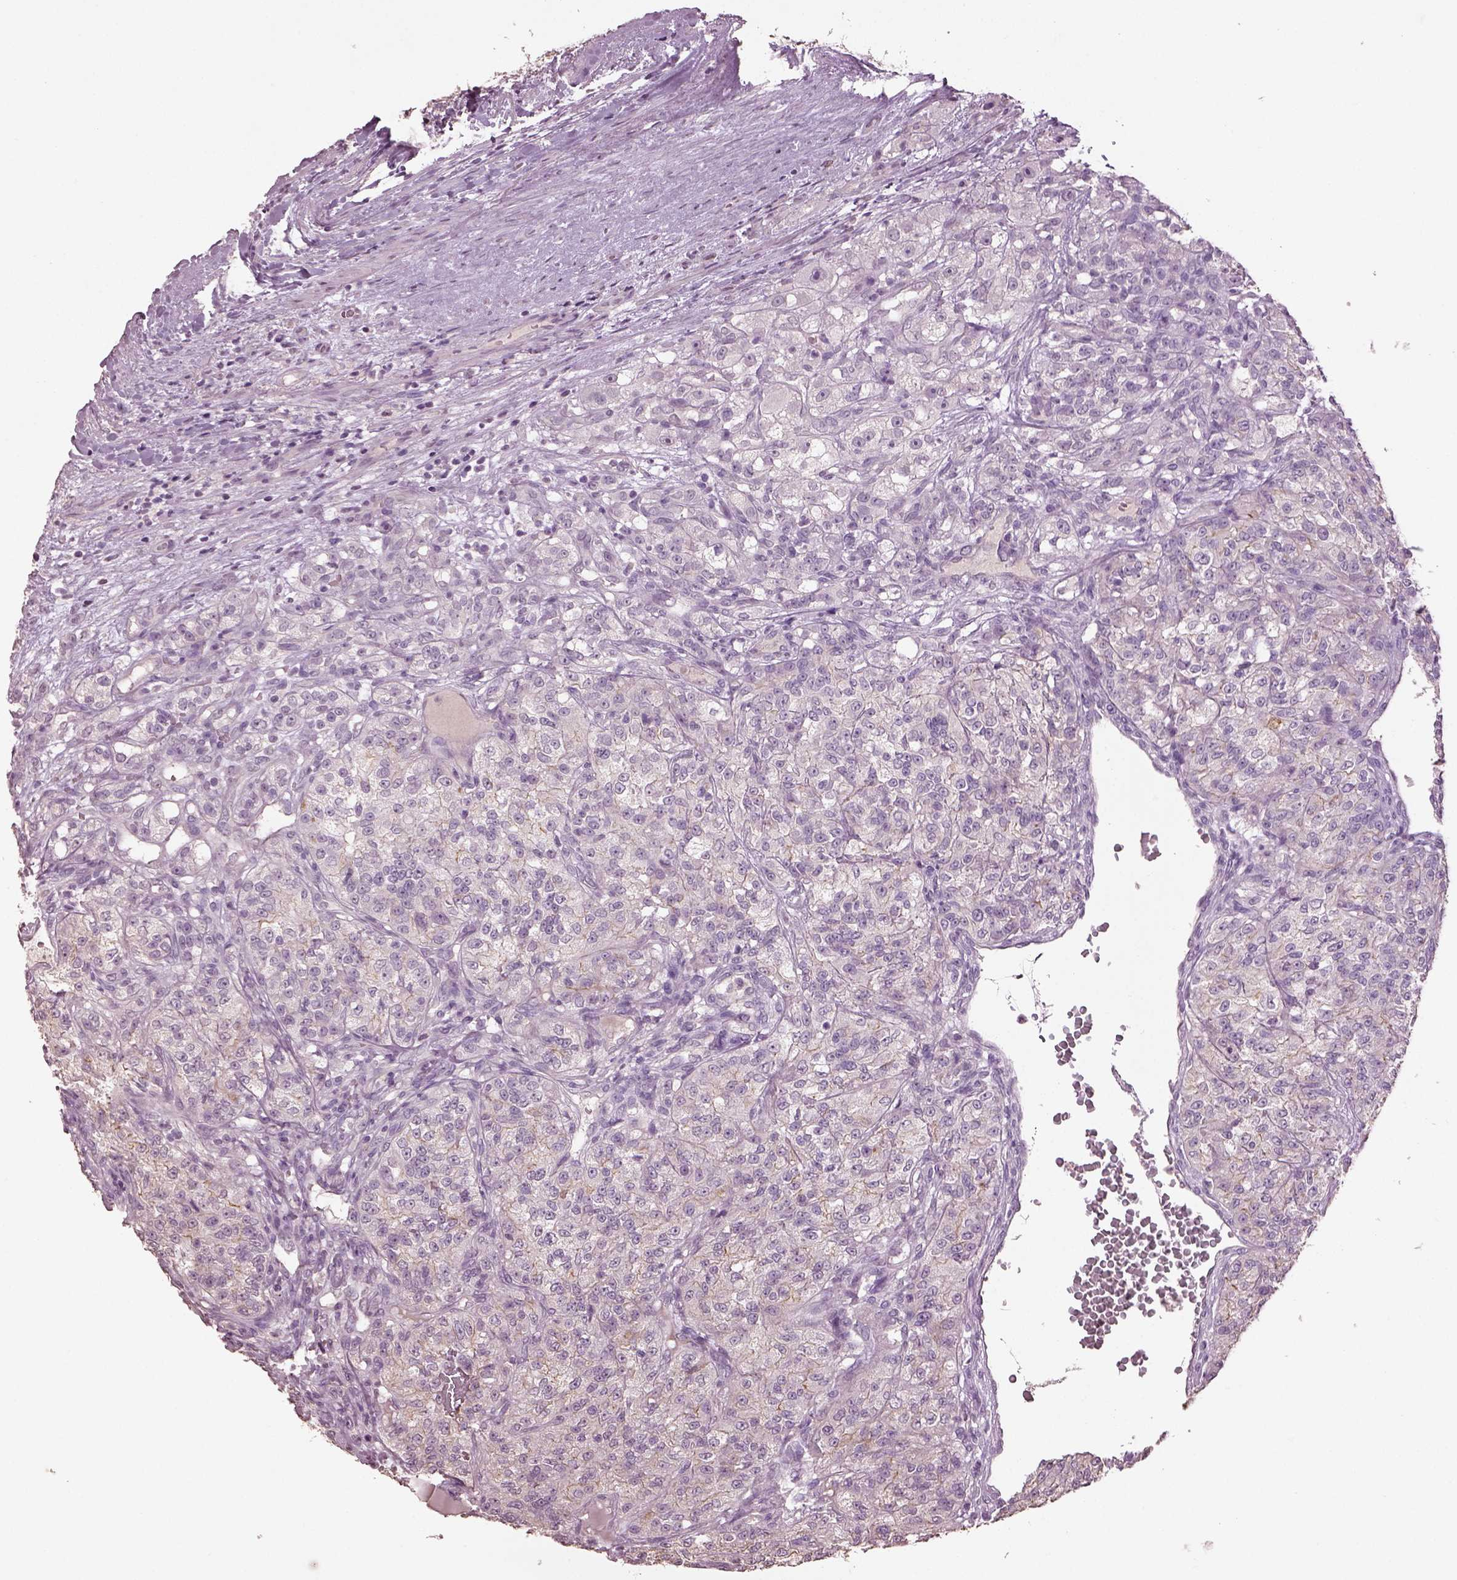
{"staining": {"intensity": "negative", "quantity": "none", "location": "none"}, "tissue": "renal cancer", "cell_type": "Tumor cells", "image_type": "cancer", "snomed": [{"axis": "morphology", "description": "Adenocarcinoma, NOS"}, {"axis": "topography", "description": "Kidney"}], "caption": "This is an immunohistochemistry photomicrograph of adenocarcinoma (renal). There is no positivity in tumor cells.", "gene": "KCNIP3", "patient": {"sex": "female", "age": 63}}